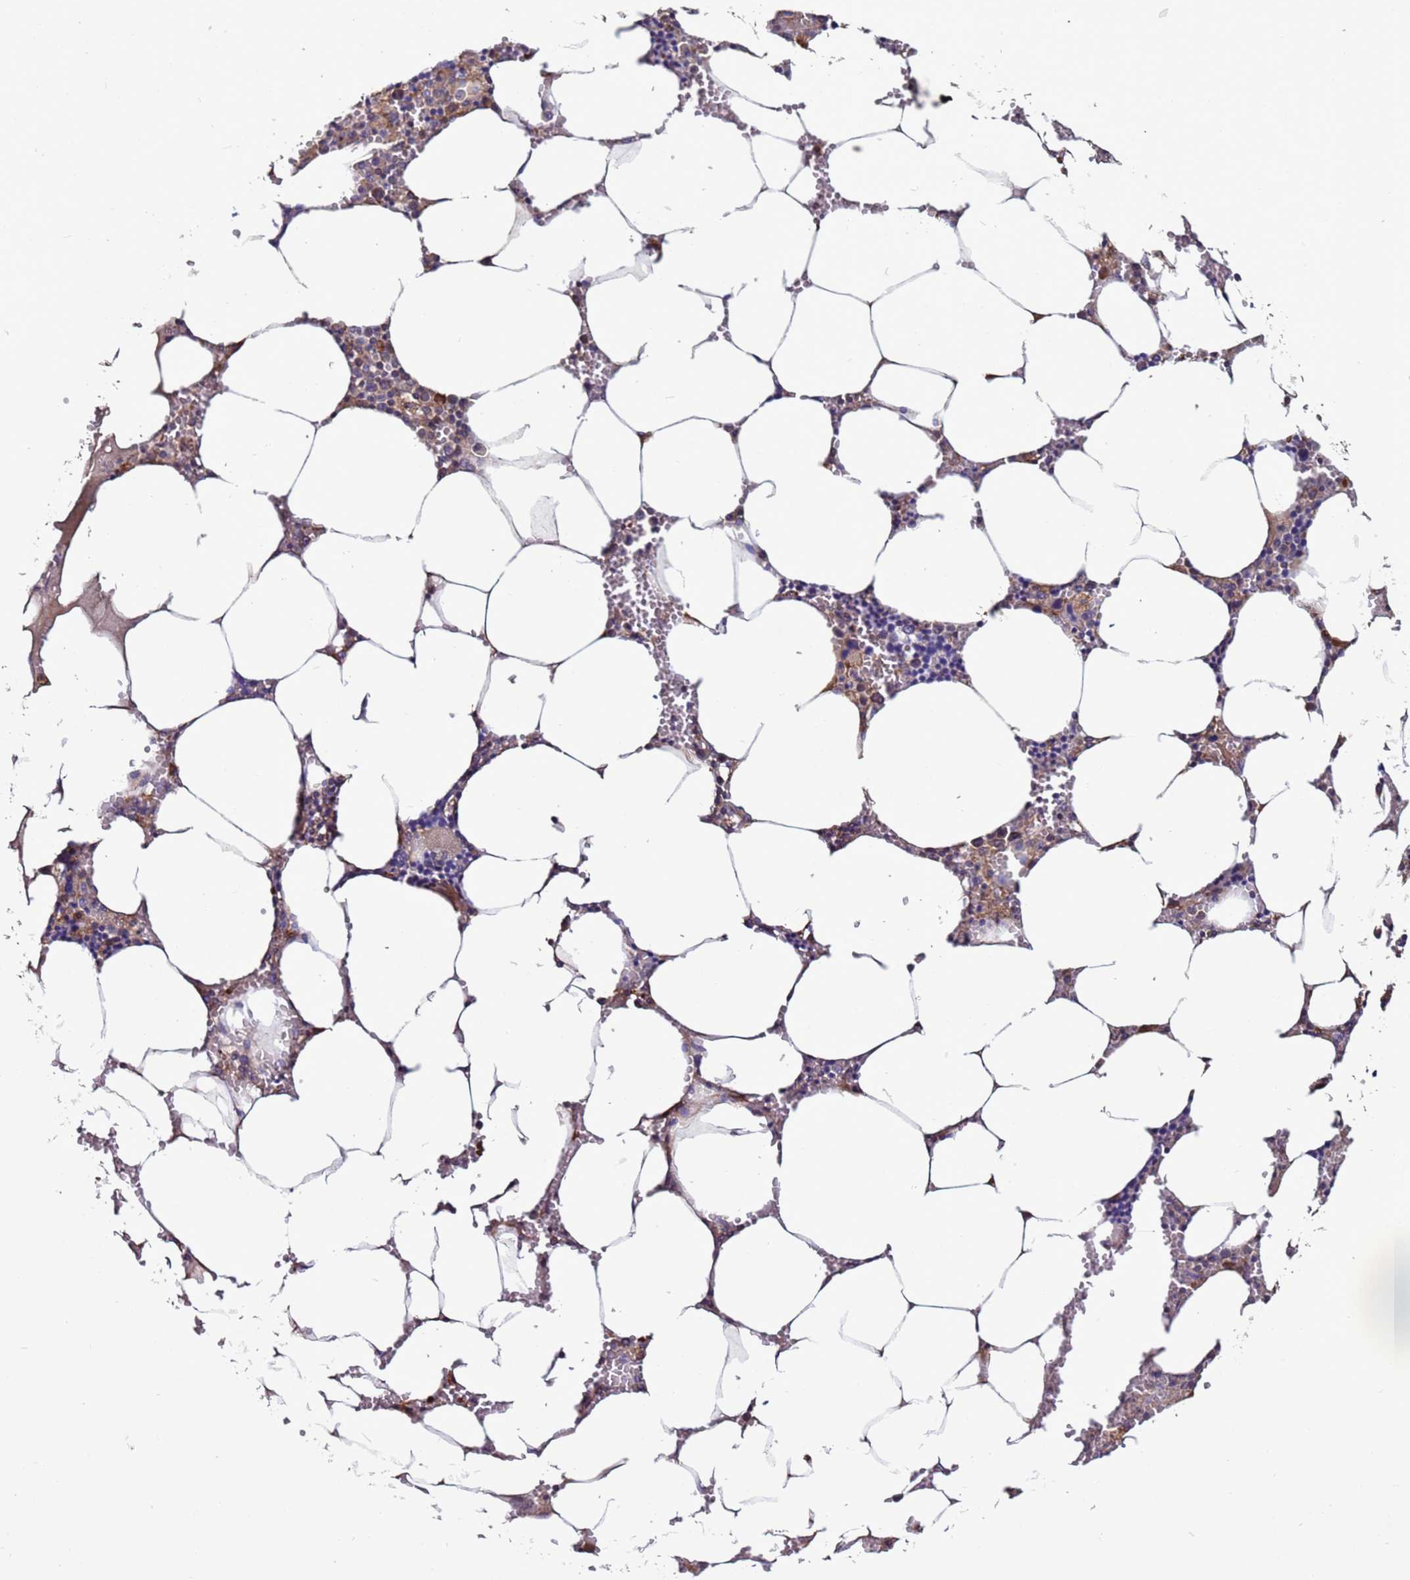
{"staining": {"intensity": "weak", "quantity": "<25%", "location": "cytoplasmic/membranous"}, "tissue": "bone marrow", "cell_type": "Hematopoietic cells", "image_type": "normal", "snomed": [{"axis": "morphology", "description": "Normal tissue, NOS"}, {"axis": "topography", "description": "Bone marrow"}], "caption": "This image is of unremarkable bone marrow stained with immunohistochemistry to label a protein in brown with the nuclei are counter-stained blue. There is no staining in hematopoietic cells. (Immunohistochemistry, brightfield microscopy, high magnification).", "gene": "CEP55", "patient": {"sex": "male", "age": 70}}